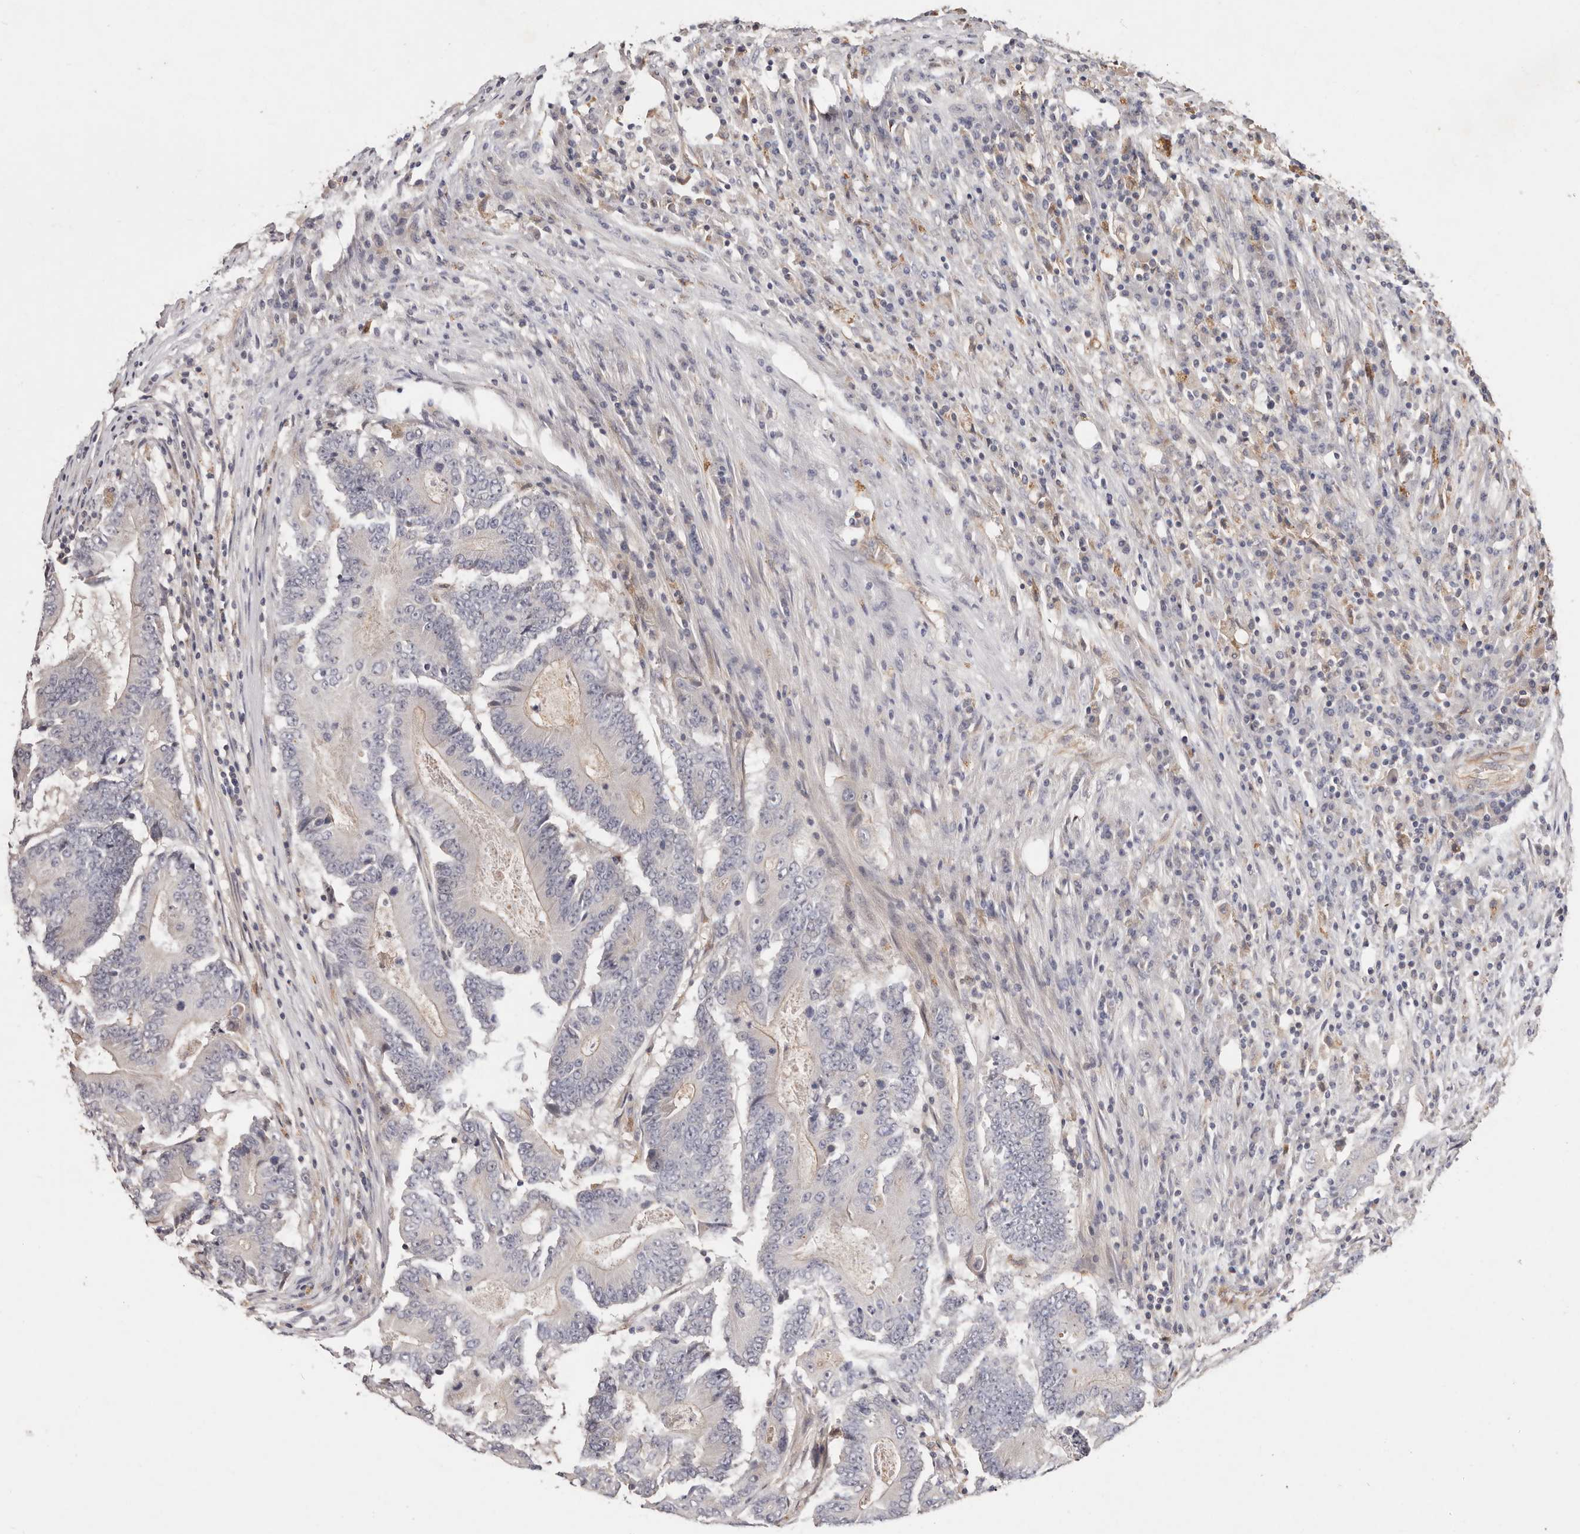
{"staining": {"intensity": "negative", "quantity": "none", "location": "none"}, "tissue": "colorectal cancer", "cell_type": "Tumor cells", "image_type": "cancer", "snomed": [{"axis": "morphology", "description": "Adenocarcinoma, NOS"}, {"axis": "topography", "description": "Colon"}], "caption": "Immunohistochemistry (IHC) image of colorectal adenocarcinoma stained for a protein (brown), which displays no positivity in tumor cells. (Immunohistochemistry, brightfield microscopy, high magnification).", "gene": "THBS3", "patient": {"sex": "male", "age": 83}}